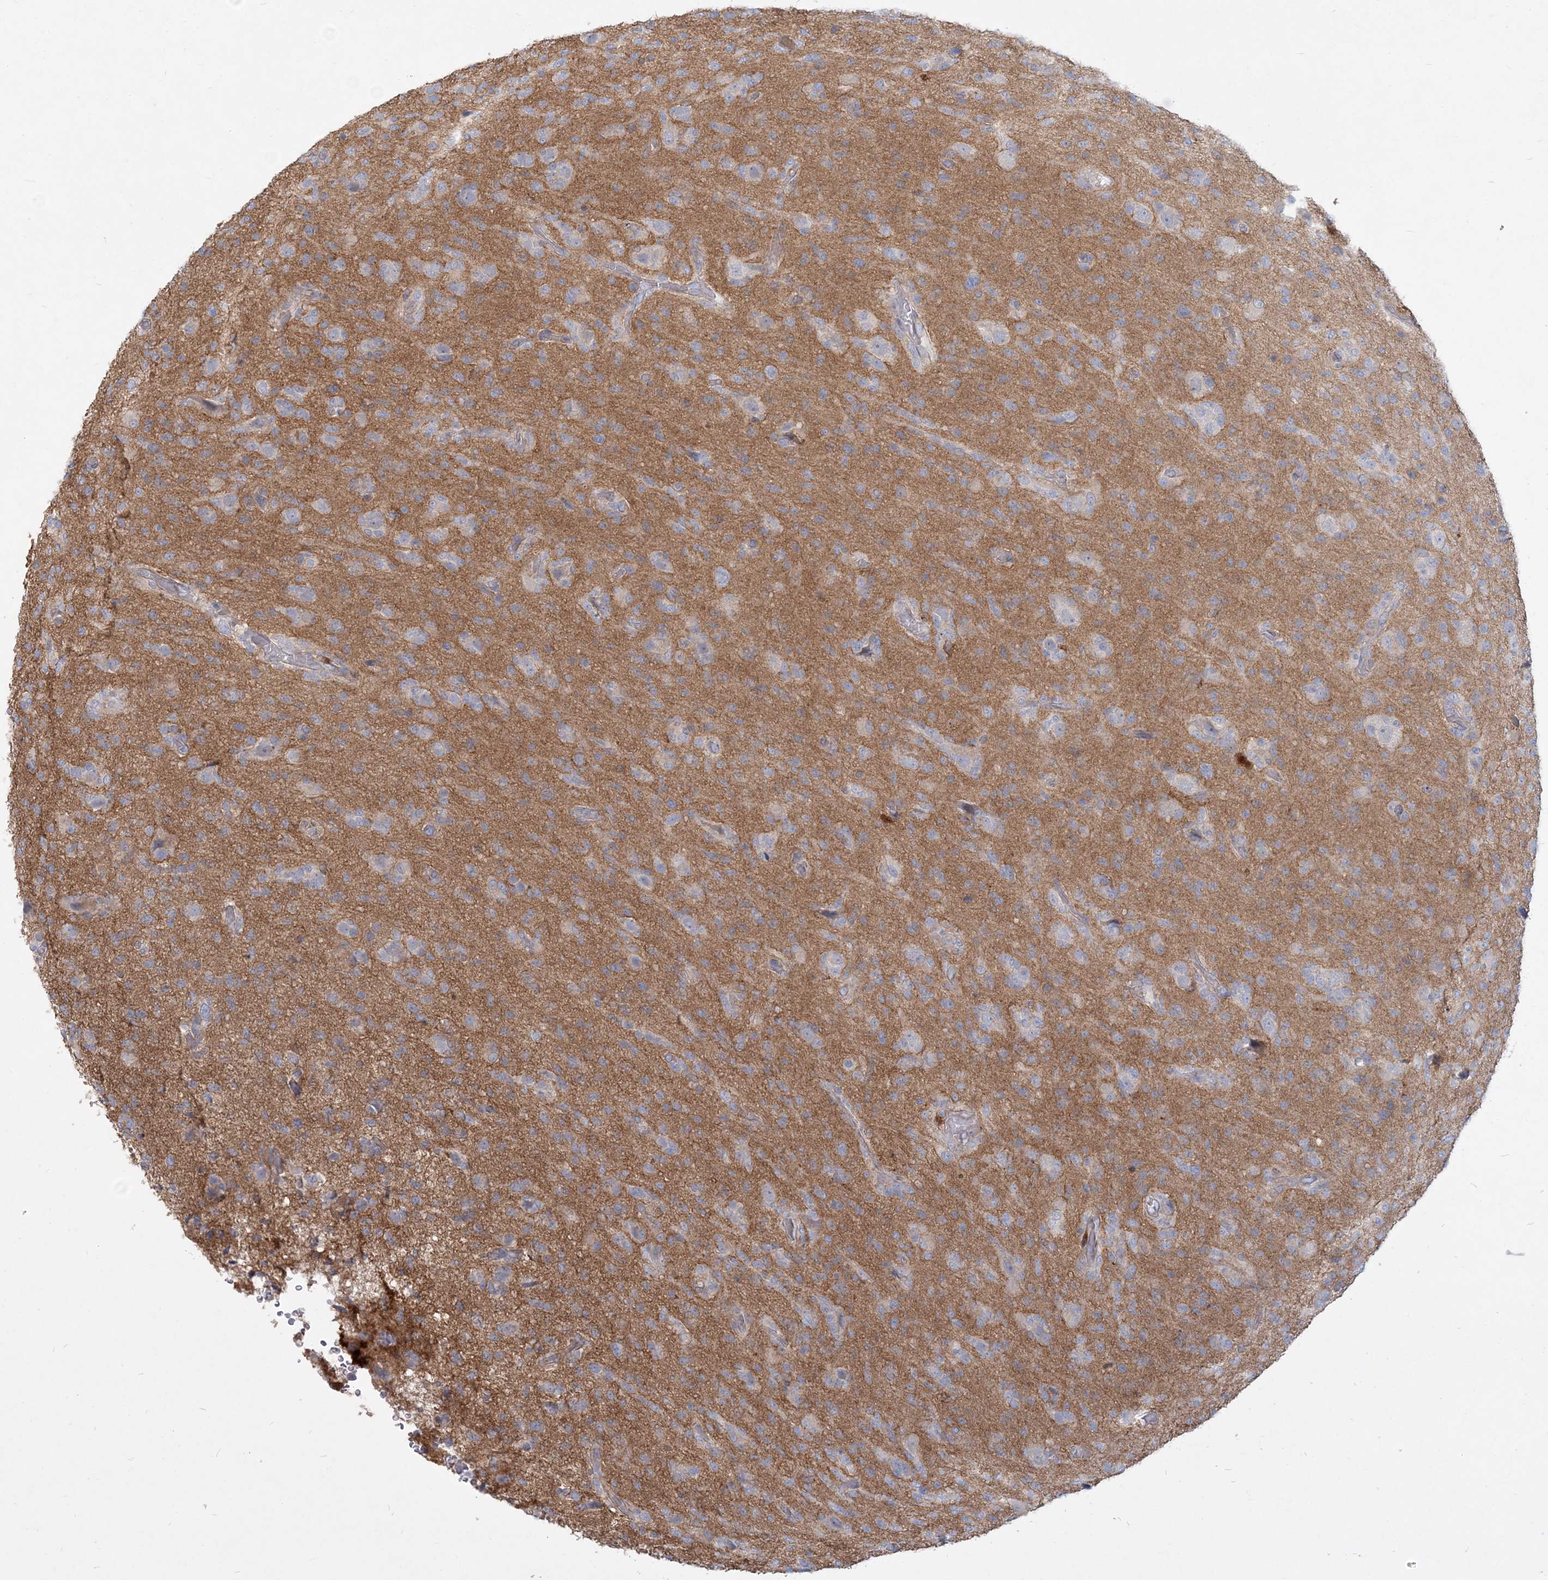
{"staining": {"intensity": "negative", "quantity": "none", "location": "none"}, "tissue": "glioma", "cell_type": "Tumor cells", "image_type": "cancer", "snomed": [{"axis": "morphology", "description": "Glioma, malignant, High grade"}, {"axis": "topography", "description": "Brain"}], "caption": "An immunohistochemistry (IHC) image of malignant high-grade glioma is shown. There is no staining in tumor cells of malignant high-grade glioma.", "gene": "GMPPA", "patient": {"sex": "female", "age": 57}}